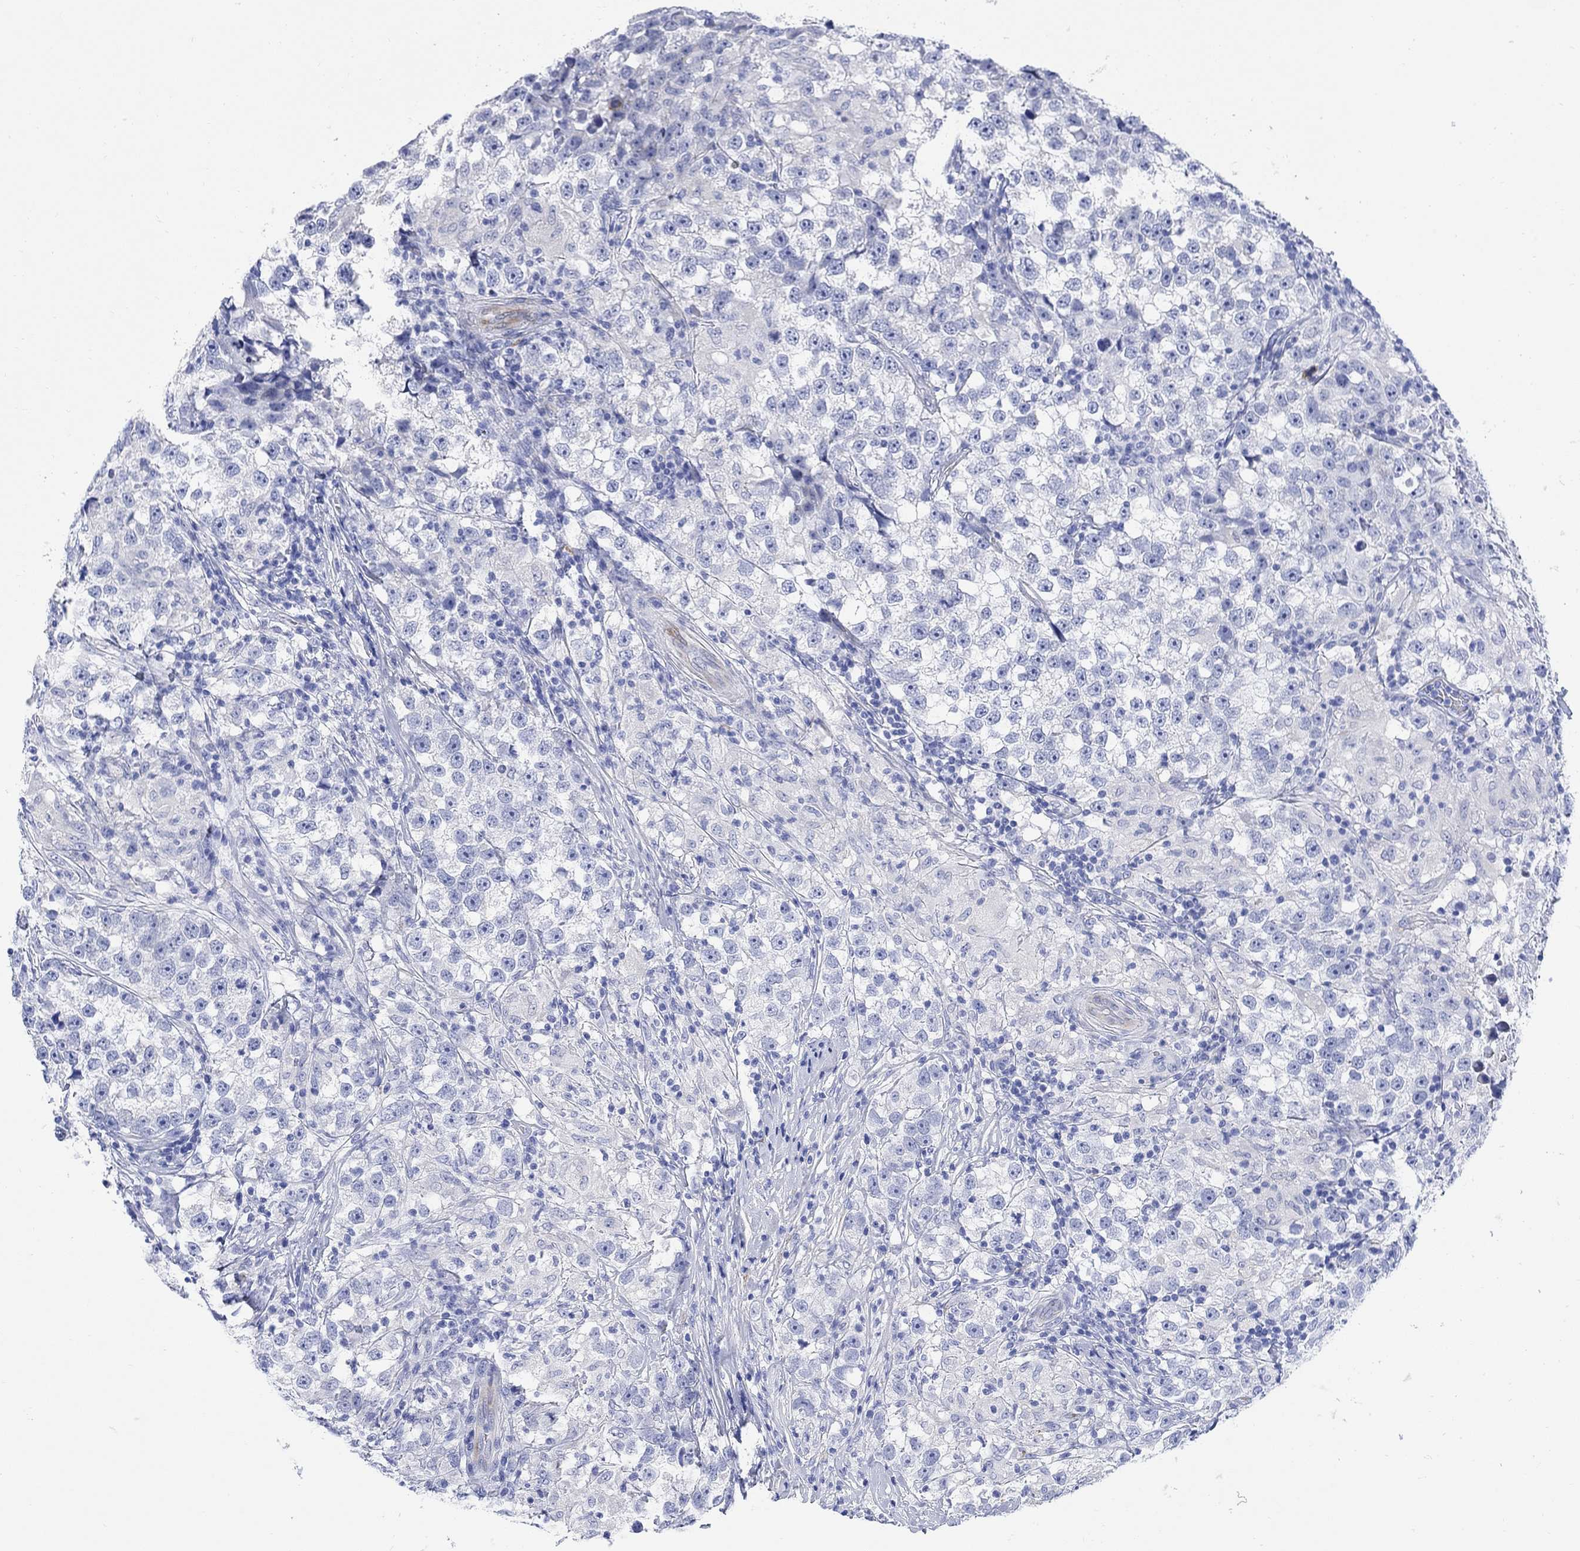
{"staining": {"intensity": "negative", "quantity": "none", "location": "none"}, "tissue": "testis cancer", "cell_type": "Tumor cells", "image_type": "cancer", "snomed": [{"axis": "morphology", "description": "Seminoma, NOS"}, {"axis": "topography", "description": "Testis"}], "caption": "Protein analysis of testis cancer (seminoma) demonstrates no significant staining in tumor cells. The staining is performed using DAB brown chromogen with nuclei counter-stained in using hematoxylin.", "gene": "MYL1", "patient": {"sex": "male", "age": 46}}